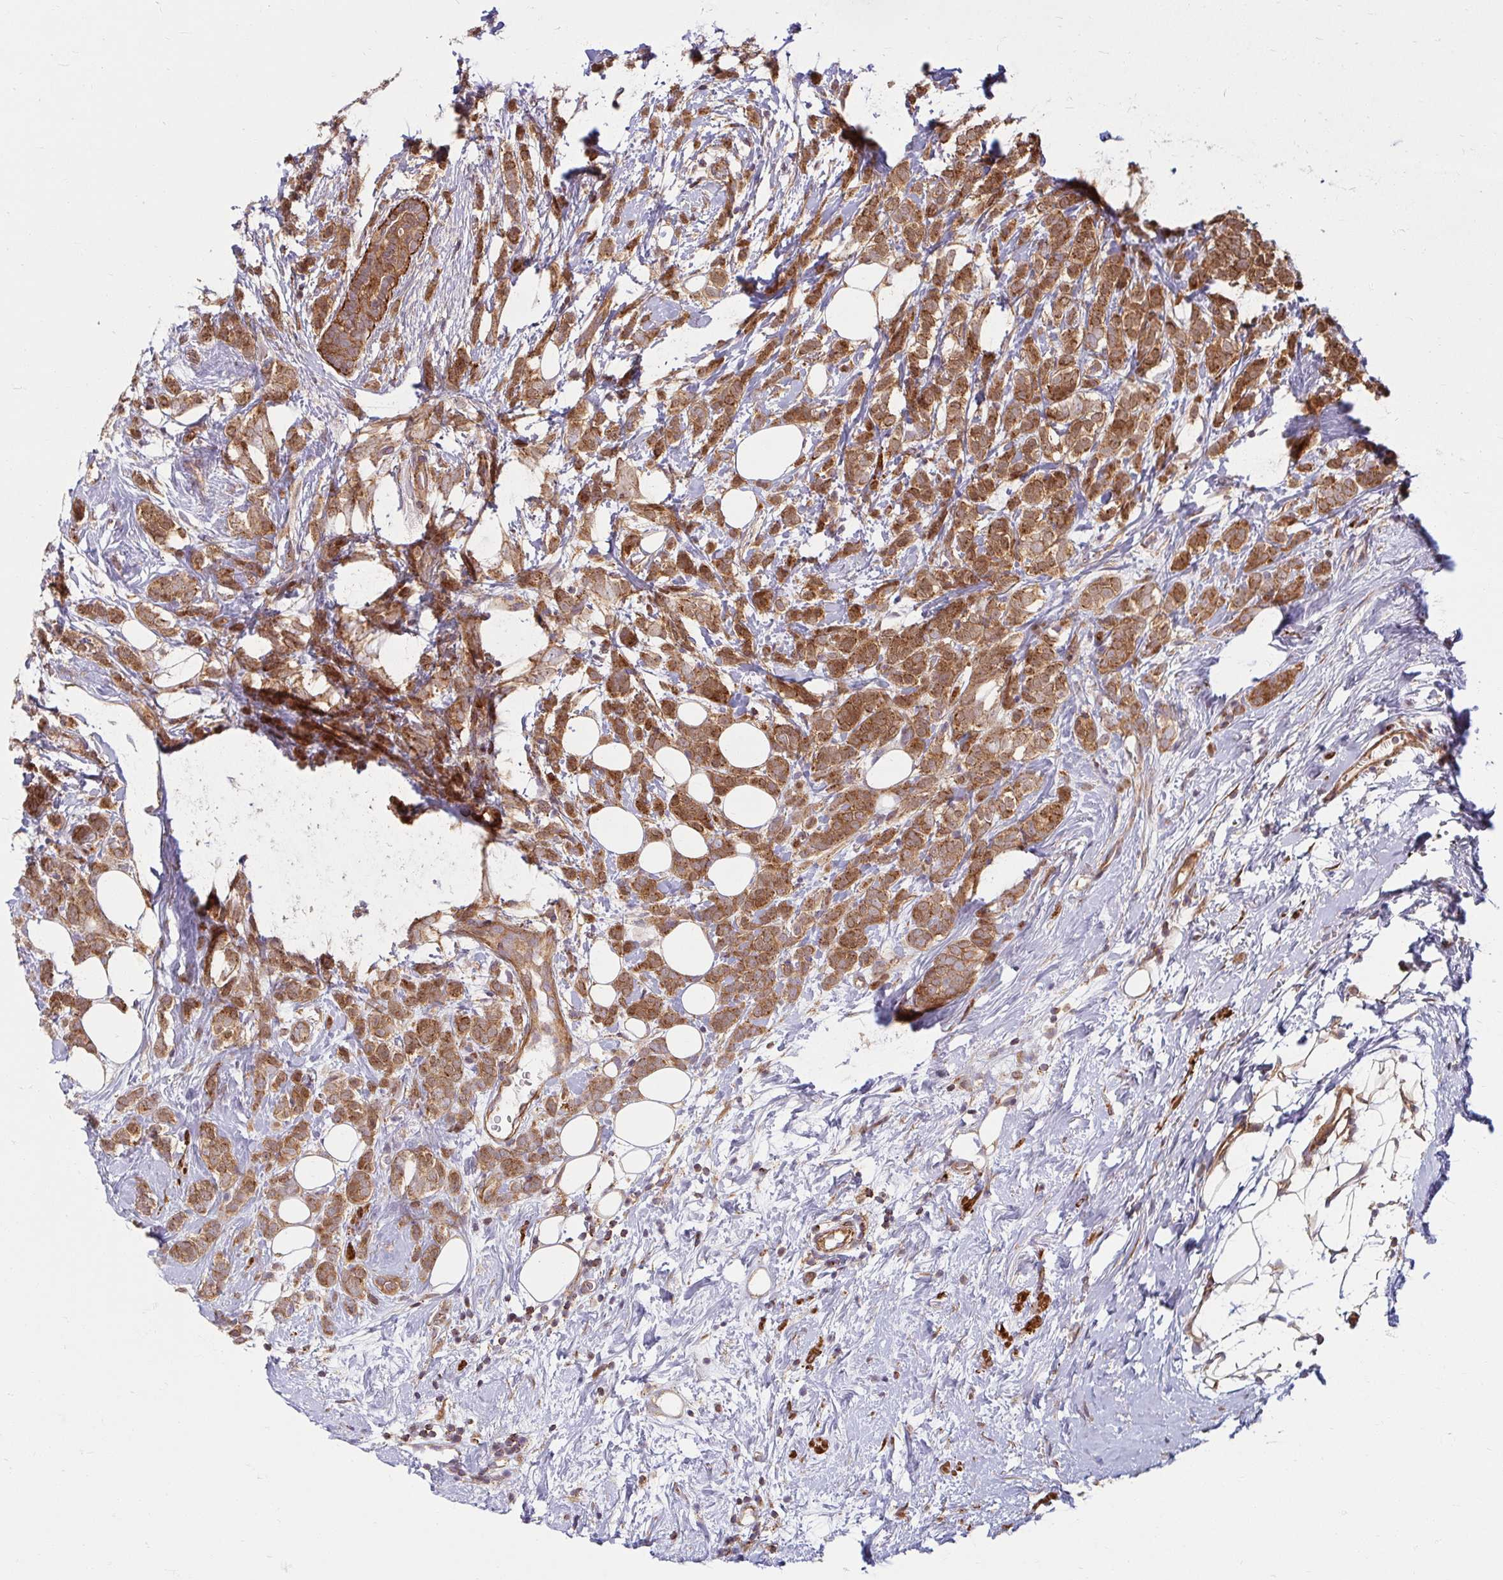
{"staining": {"intensity": "moderate", "quantity": ">75%", "location": "cytoplasmic/membranous"}, "tissue": "breast cancer", "cell_type": "Tumor cells", "image_type": "cancer", "snomed": [{"axis": "morphology", "description": "Lobular carcinoma"}, {"axis": "topography", "description": "Breast"}], "caption": "A medium amount of moderate cytoplasmic/membranous staining is appreciated in approximately >75% of tumor cells in lobular carcinoma (breast) tissue.", "gene": "BTF3", "patient": {"sex": "female", "age": 49}}